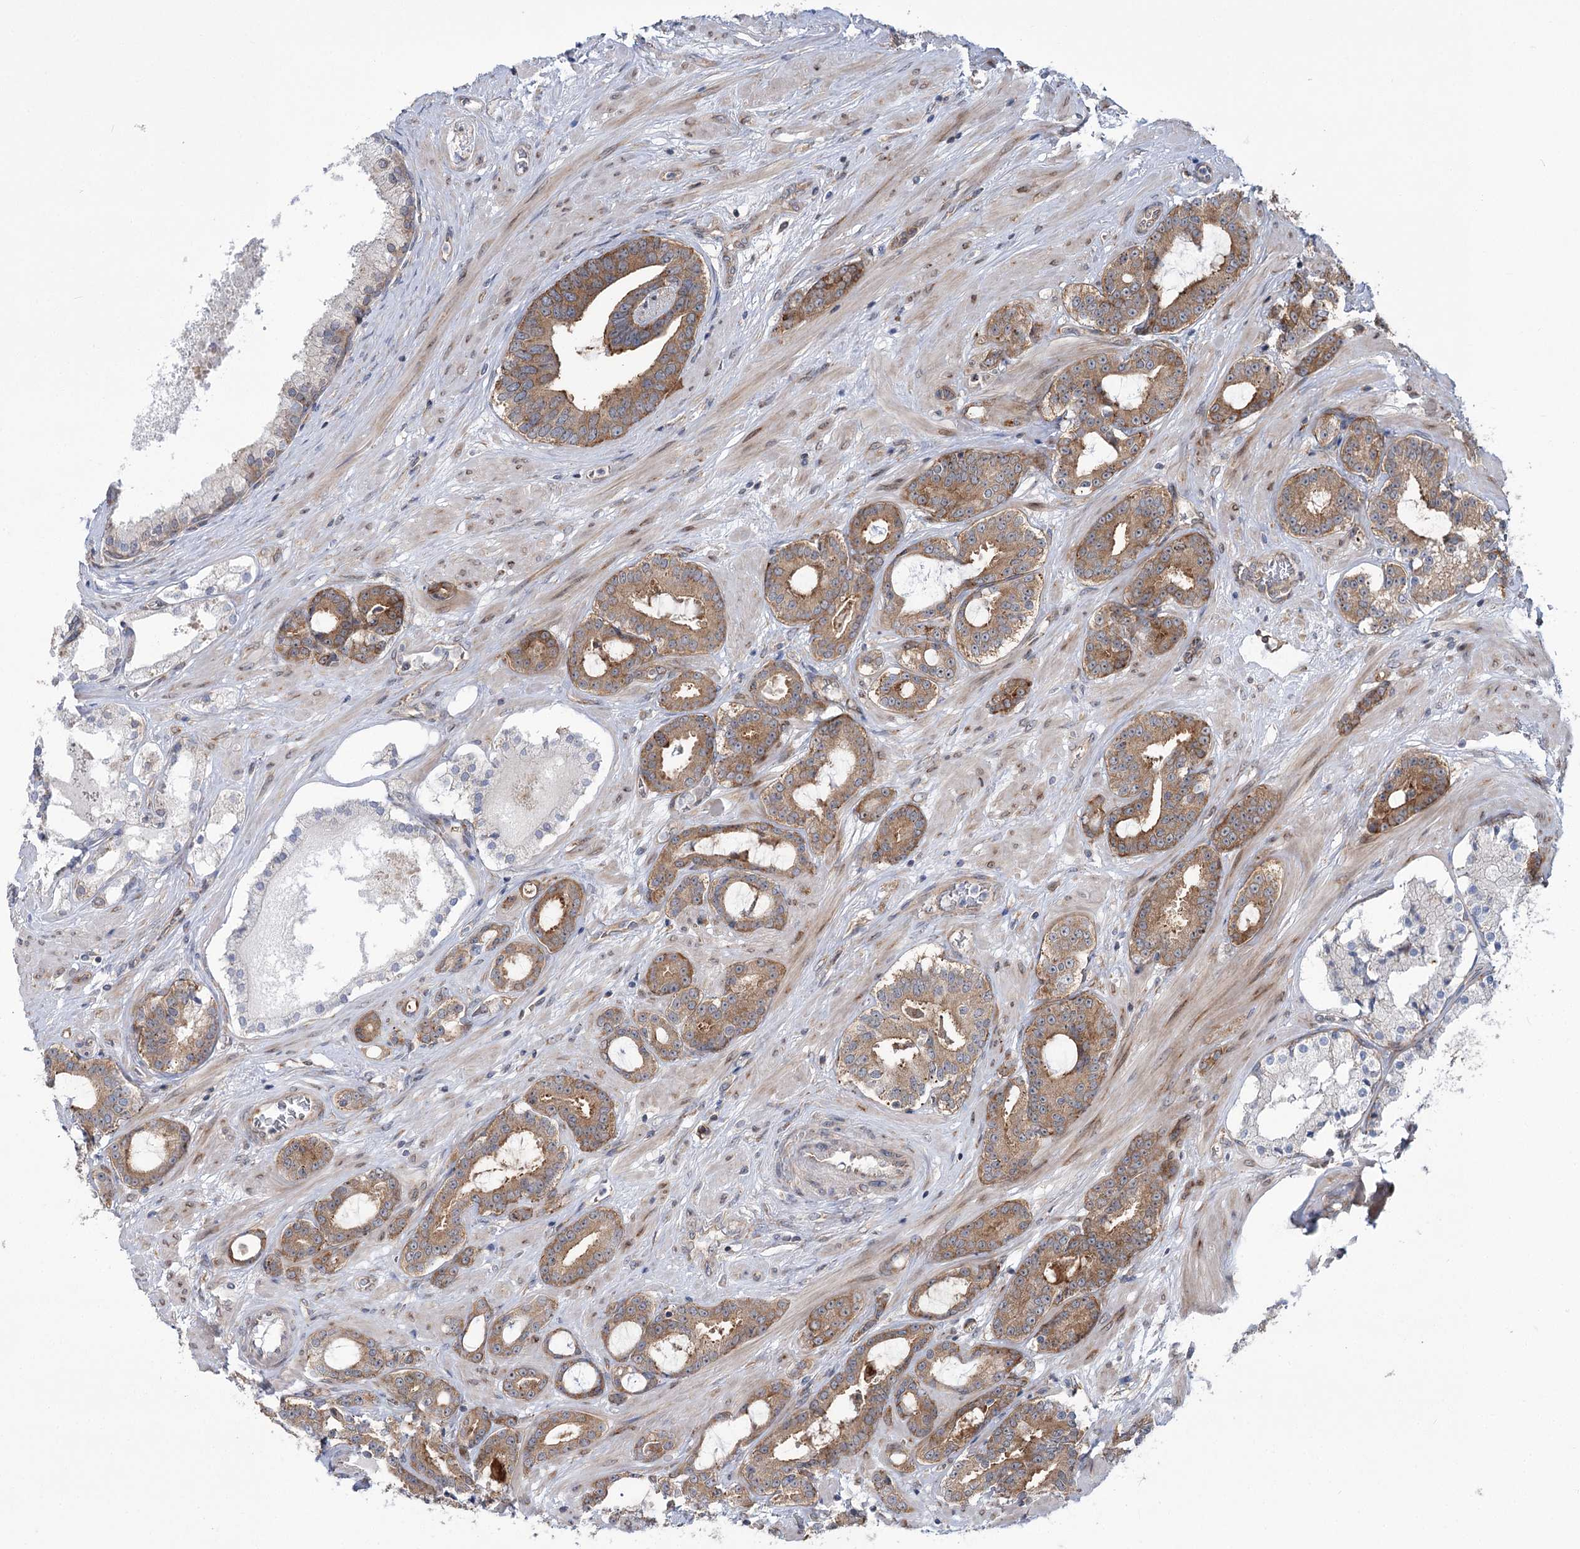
{"staining": {"intensity": "moderate", "quantity": "25%-75%", "location": "cytoplasmic/membranous"}, "tissue": "prostate cancer", "cell_type": "Tumor cells", "image_type": "cancer", "snomed": [{"axis": "morphology", "description": "Adenocarcinoma, High grade"}, {"axis": "topography", "description": "Prostate"}], "caption": "Protein expression by immunohistochemistry shows moderate cytoplasmic/membranous staining in about 25%-75% of tumor cells in high-grade adenocarcinoma (prostate). (DAB = brown stain, brightfield microscopy at high magnification).", "gene": "VWA2", "patient": {"sex": "male", "age": 58}}